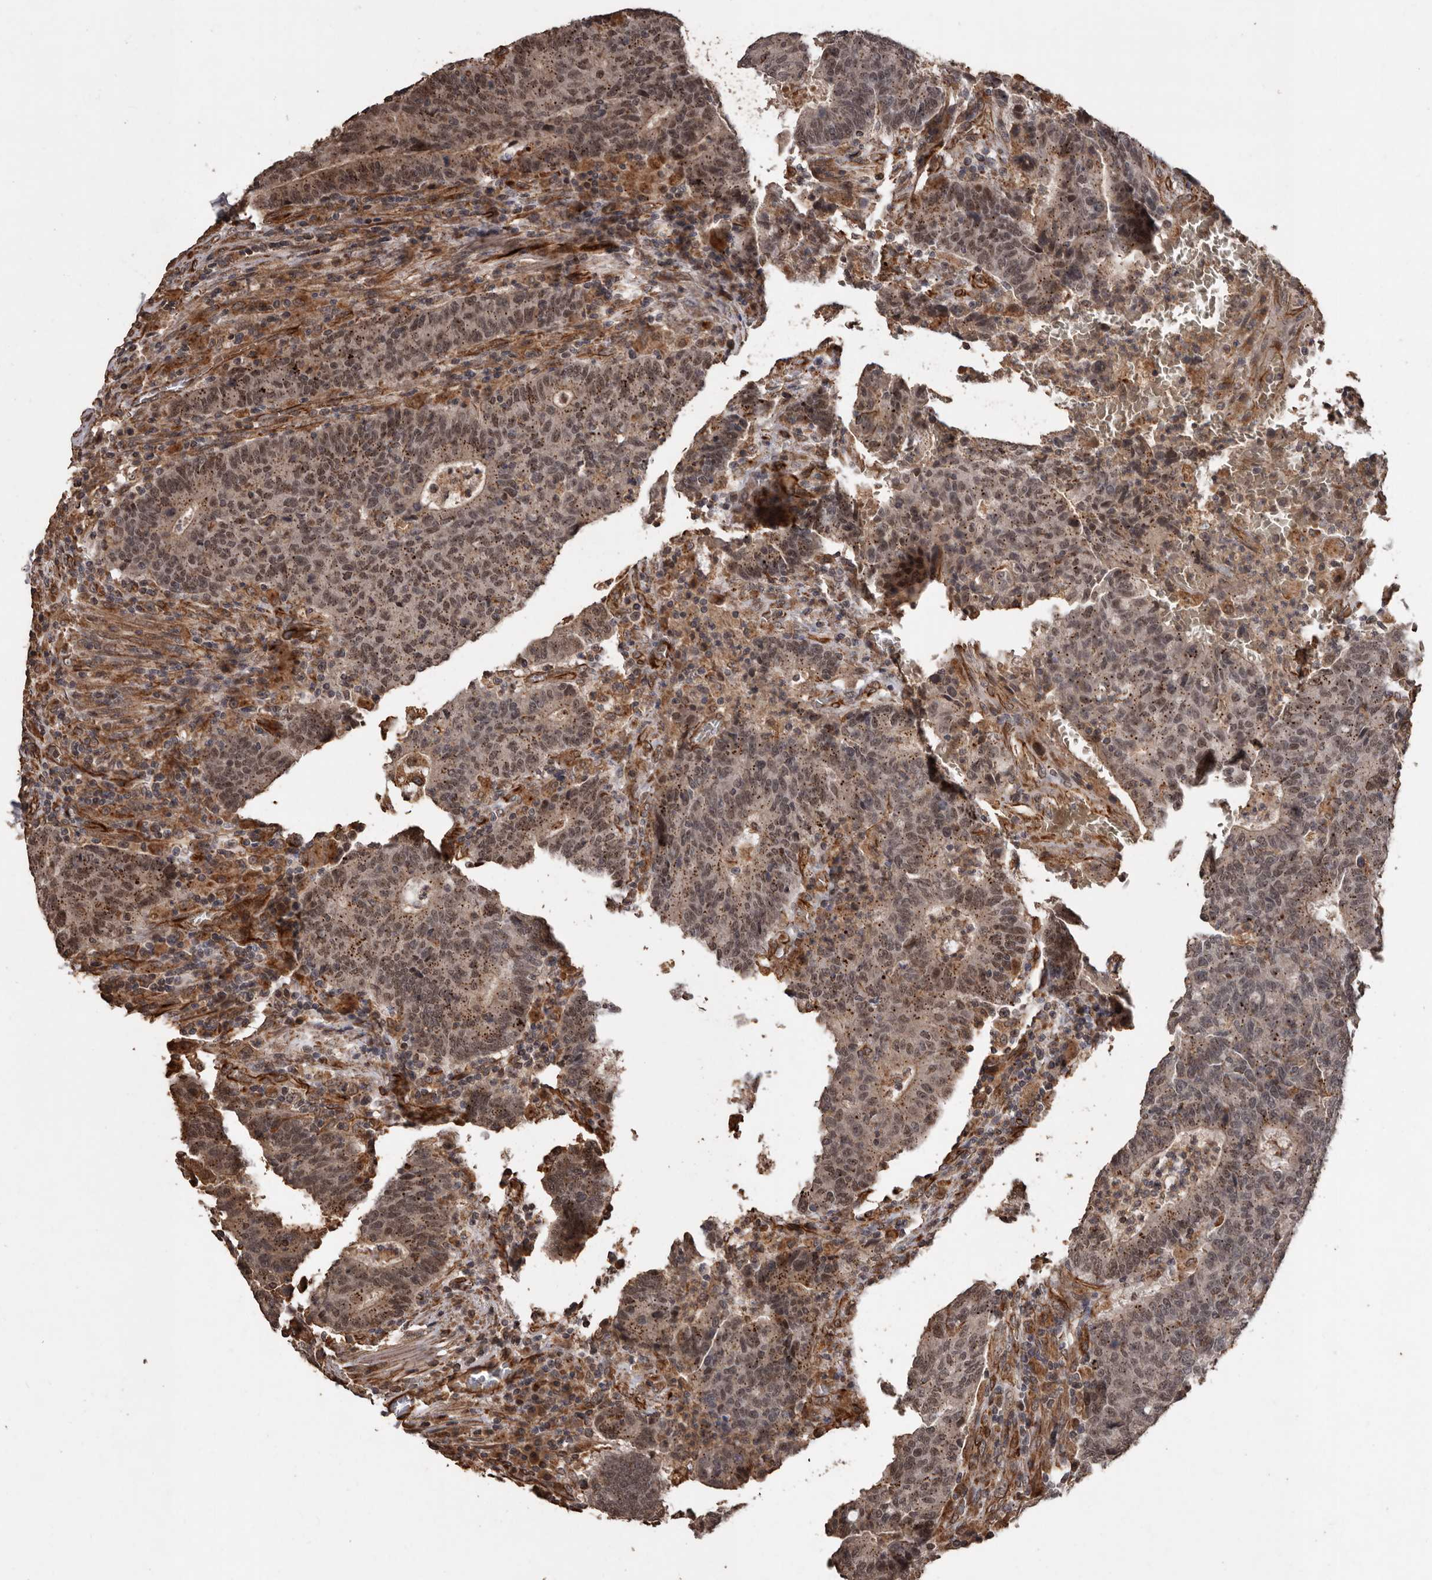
{"staining": {"intensity": "moderate", "quantity": "25%-75%", "location": "cytoplasmic/membranous,nuclear"}, "tissue": "colorectal cancer", "cell_type": "Tumor cells", "image_type": "cancer", "snomed": [{"axis": "morphology", "description": "Adenocarcinoma, NOS"}, {"axis": "topography", "description": "Colon"}], "caption": "IHC of human colorectal cancer shows medium levels of moderate cytoplasmic/membranous and nuclear positivity in approximately 25%-75% of tumor cells.", "gene": "BRAT1", "patient": {"sex": "female", "age": 75}}